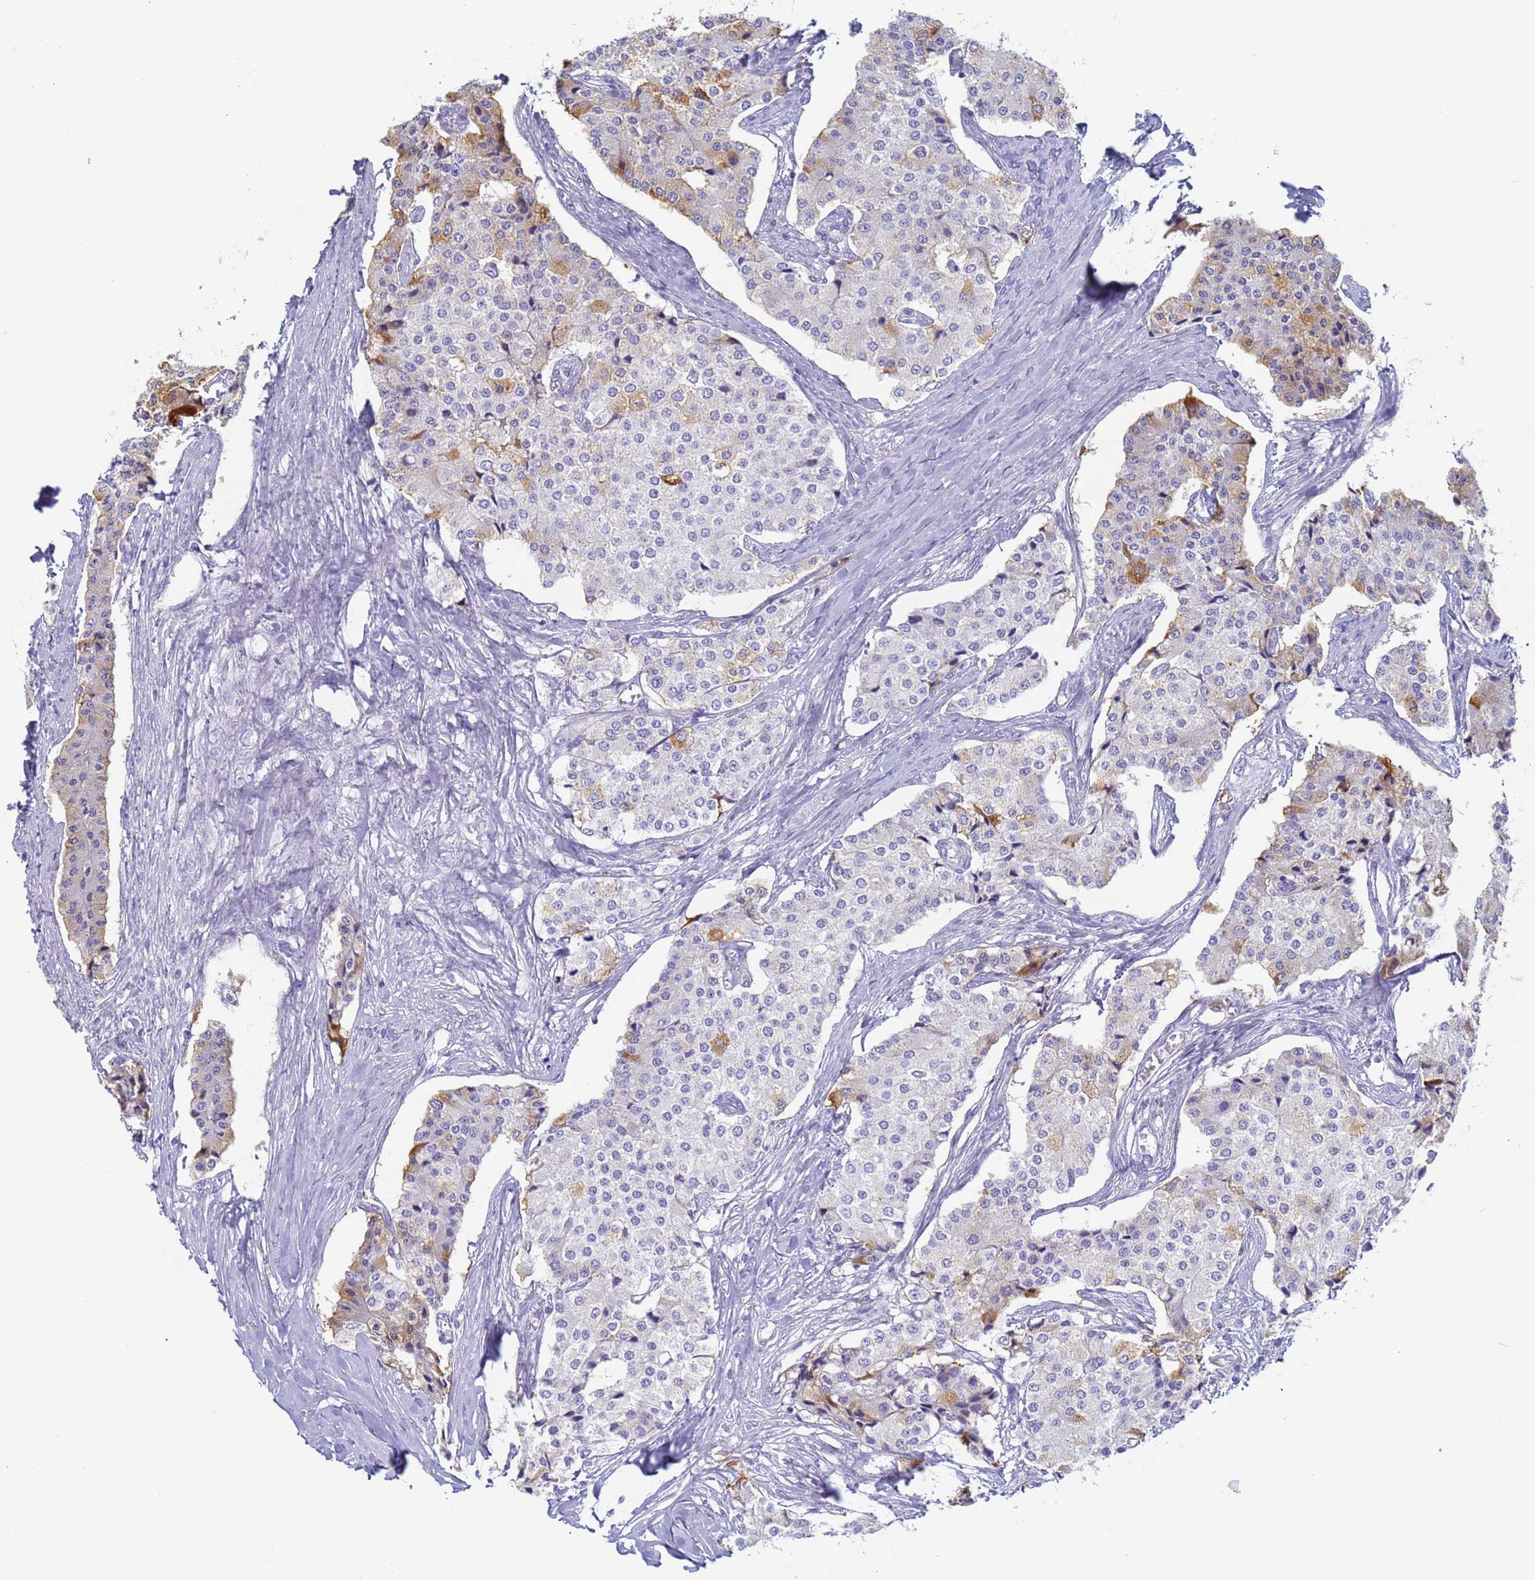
{"staining": {"intensity": "moderate", "quantity": "<25%", "location": "cytoplasmic/membranous"}, "tissue": "carcinoid", "cell_type": "Tumor cells", "image_type": "cancer", "snomed": [{"axis": "morphology", "description": "Carcinoid, malignant, NOS"}, {"axis": "topography", "description": "Colon"}], "caption": "Immunohistochemistry (IHC) photomicrograph of human malignant carcinoid stained for a protein (brown), which reveals low levels of moderate cytoplasmic/membranous positivity in about <25% of tumor cells.", "gene": "CR1", "patient": {"sex": "female", "age": 52}}